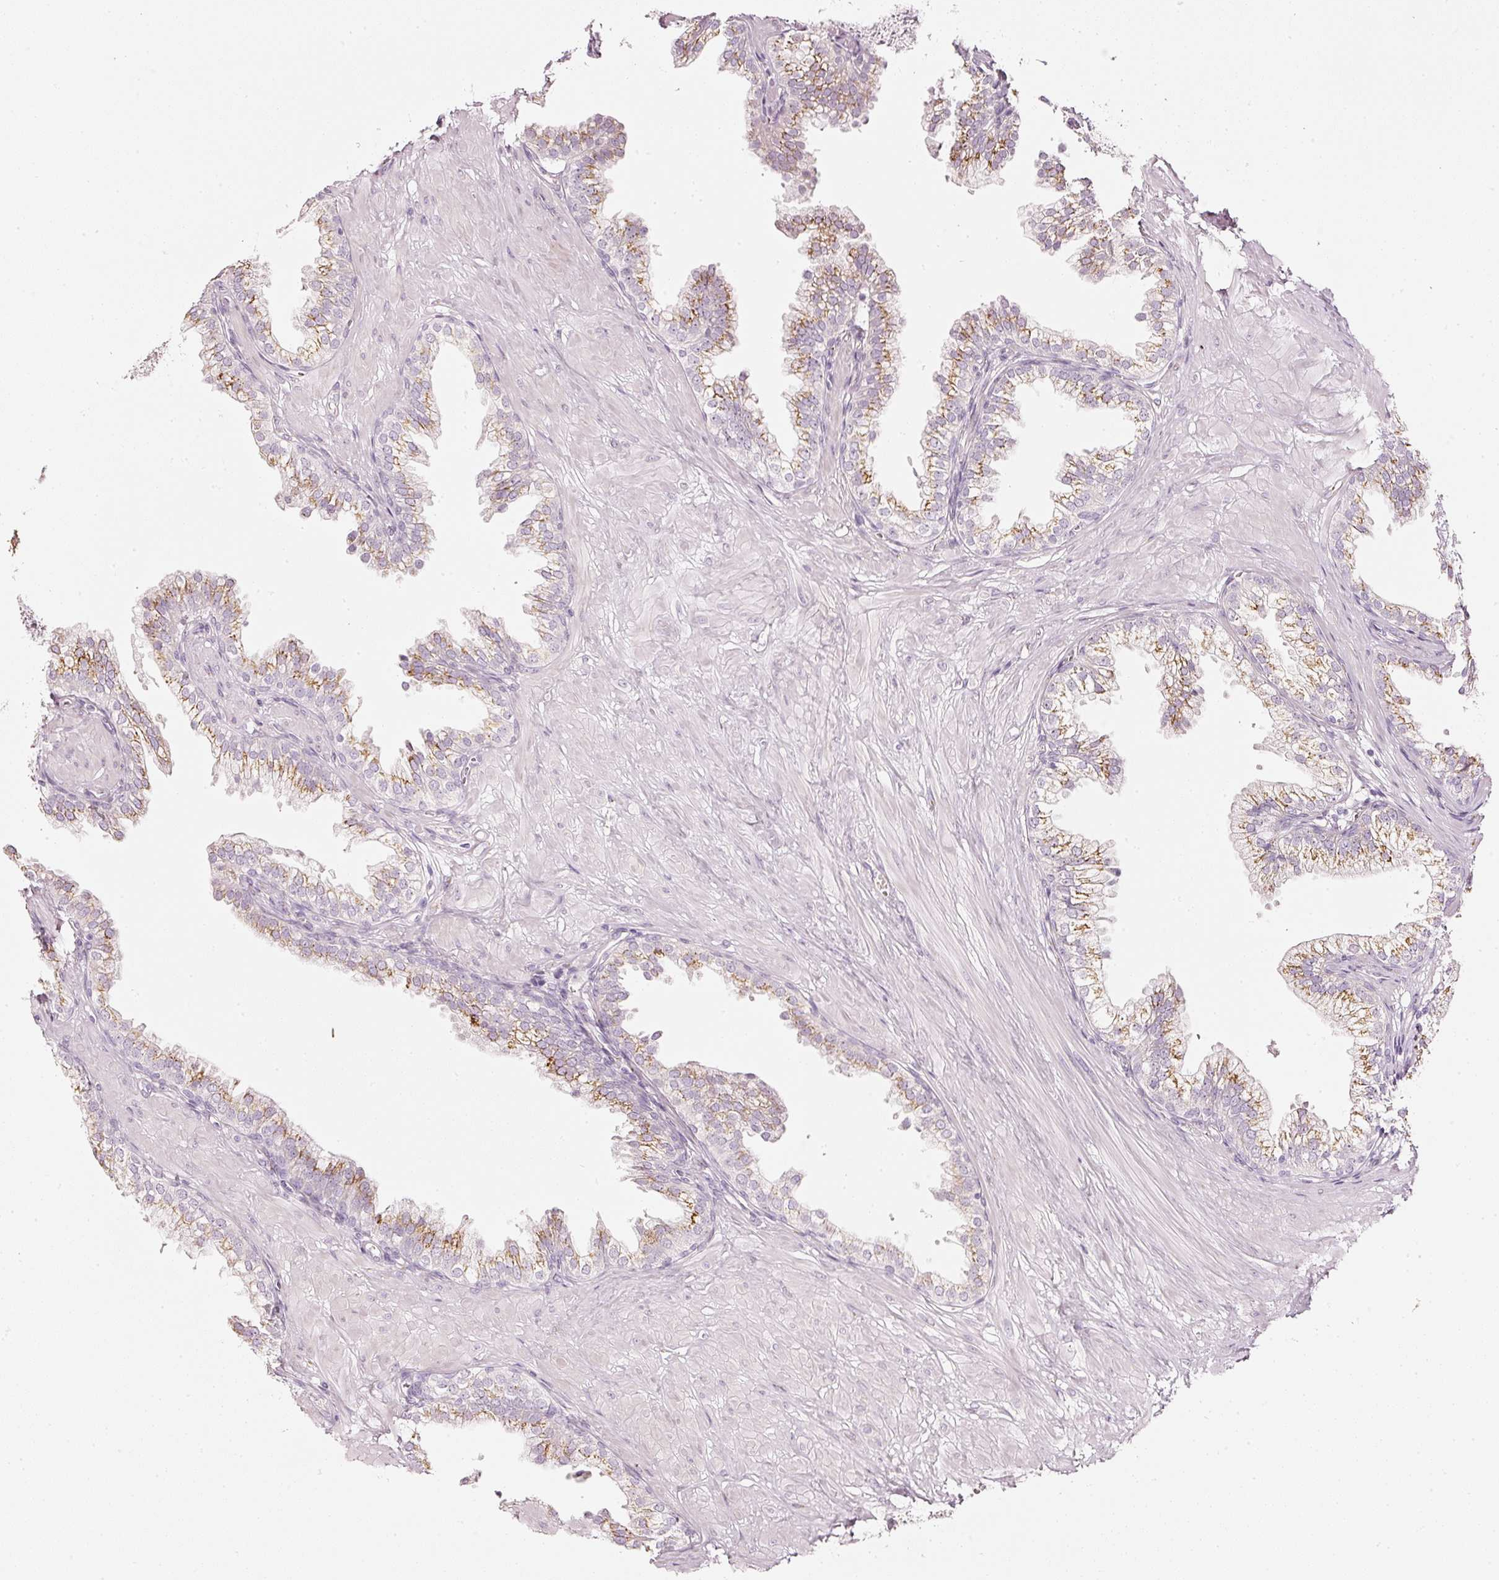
{"staining": {"intensity": "moderate", "quantity": "25%-75%", "location": "cytoplasmic/membranous"}, "tissue": "prostate", "cell_type": "Glandular cells", "image_type": "normal", "snomed": [{"axis": "morphology", "description": "Normal tissue, NOS"}, {"axis": "topography", "description": "Prostate"}, {"axis": "topography", "description": "Peripheral nerve tissue"}], "caption": "This is an image of immunohistochemistry (IHC) staining of normal prostate, which shows moderate positivity in the cytoplasmic/membranous of glandular cells.", "gene": "SDF4", "patient": {"sex": "male", "age": 55}}